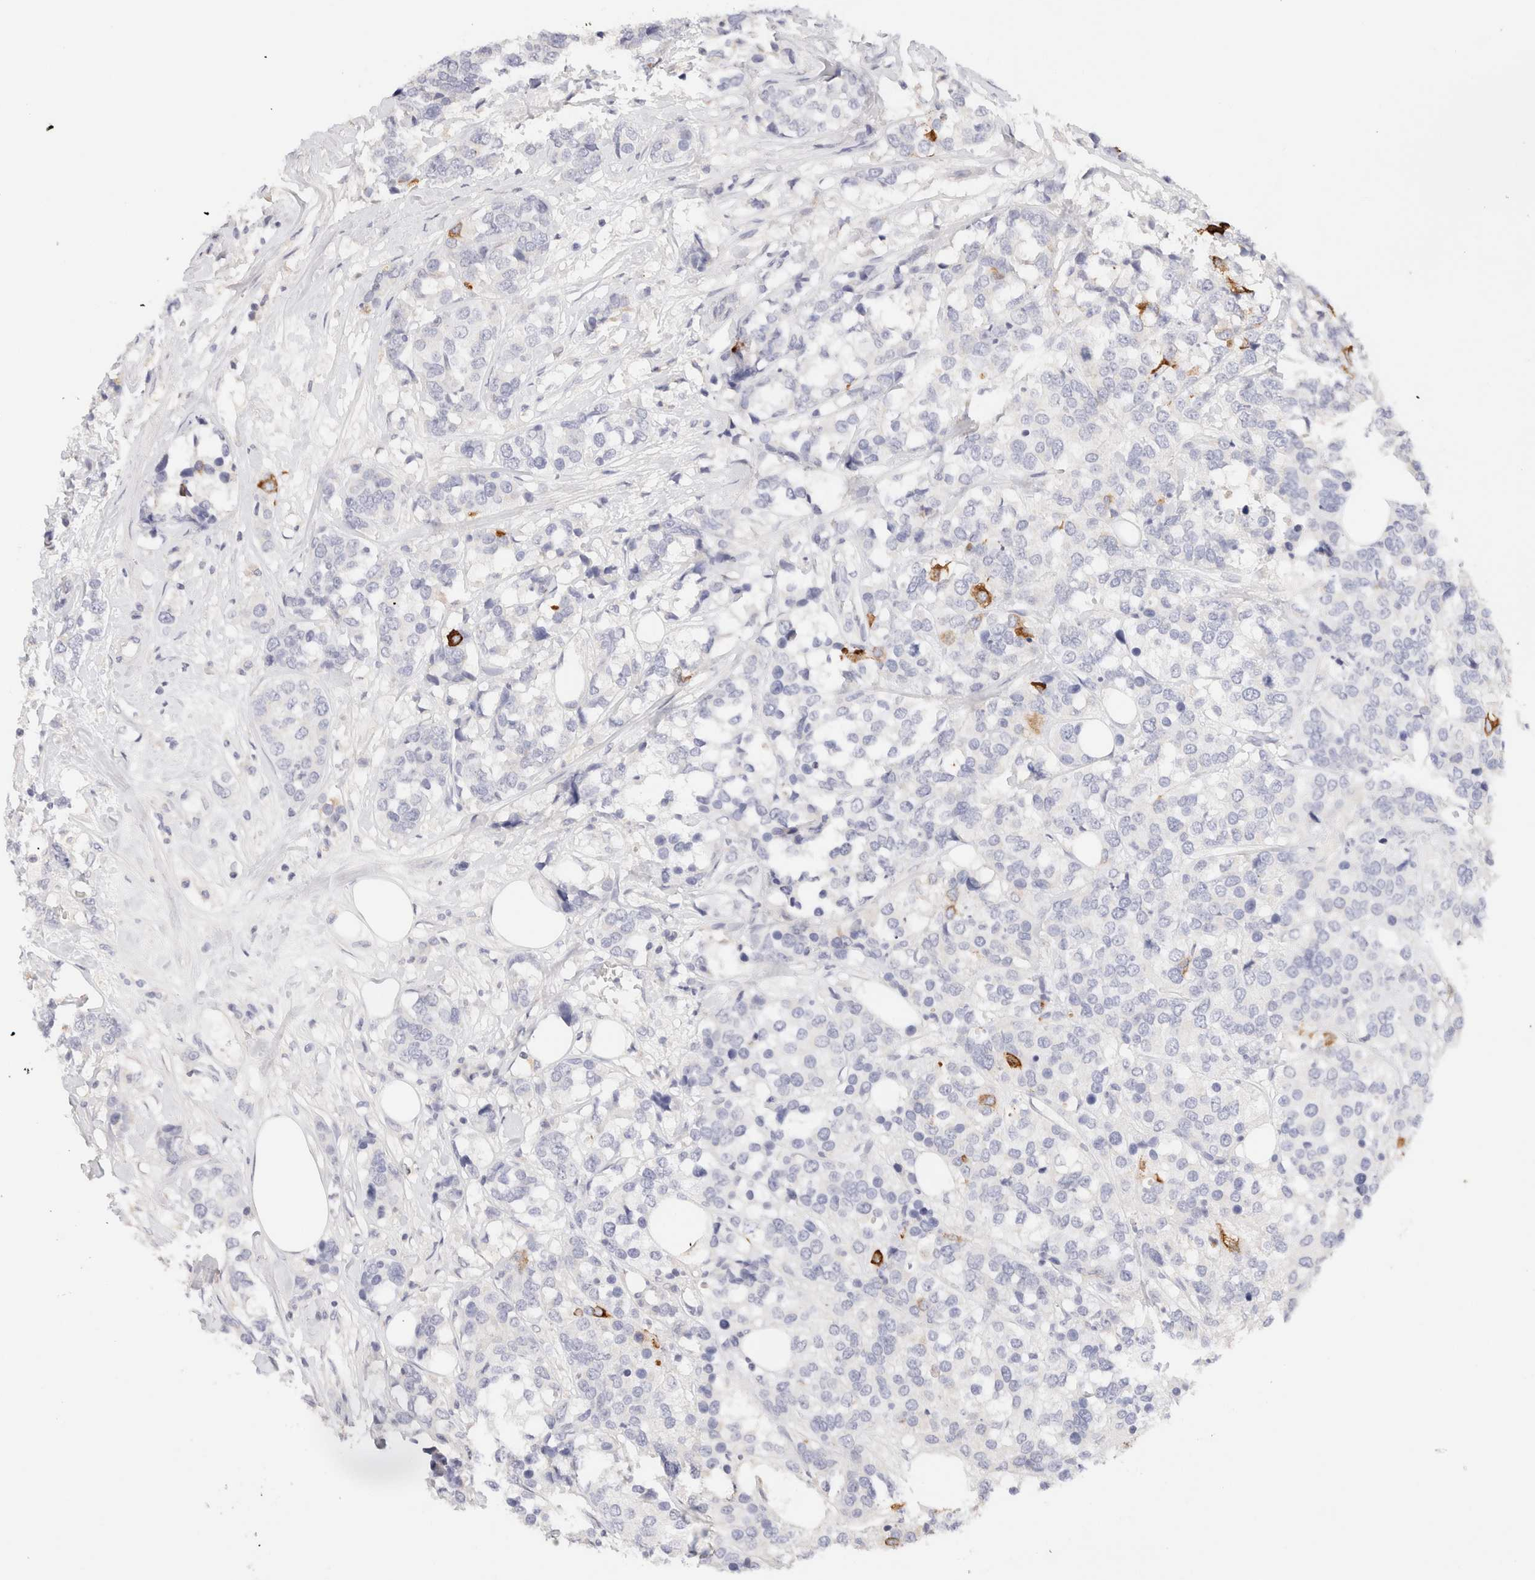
{"staining": {"intensity": "strong", "quantity": "<25%", "location": "cytoplasmic/membranous"}, "tissue": "breast cancer", "cell_type": "Tumor cells", "image_type": "cancer", "snomed": [{"axis": "morphology", "description": "Lobular carcinoma"}, {"axis": "topography", "description": "Breast"}], "caption": "Protein staining of breast lobular carcinoma tissue demonstrates strong cytoplasmic/membranous positivity in approximately <25% of tumor cells.", "gene": "SCGB2A2", "patient": {"sex": "female", "age": 59}}